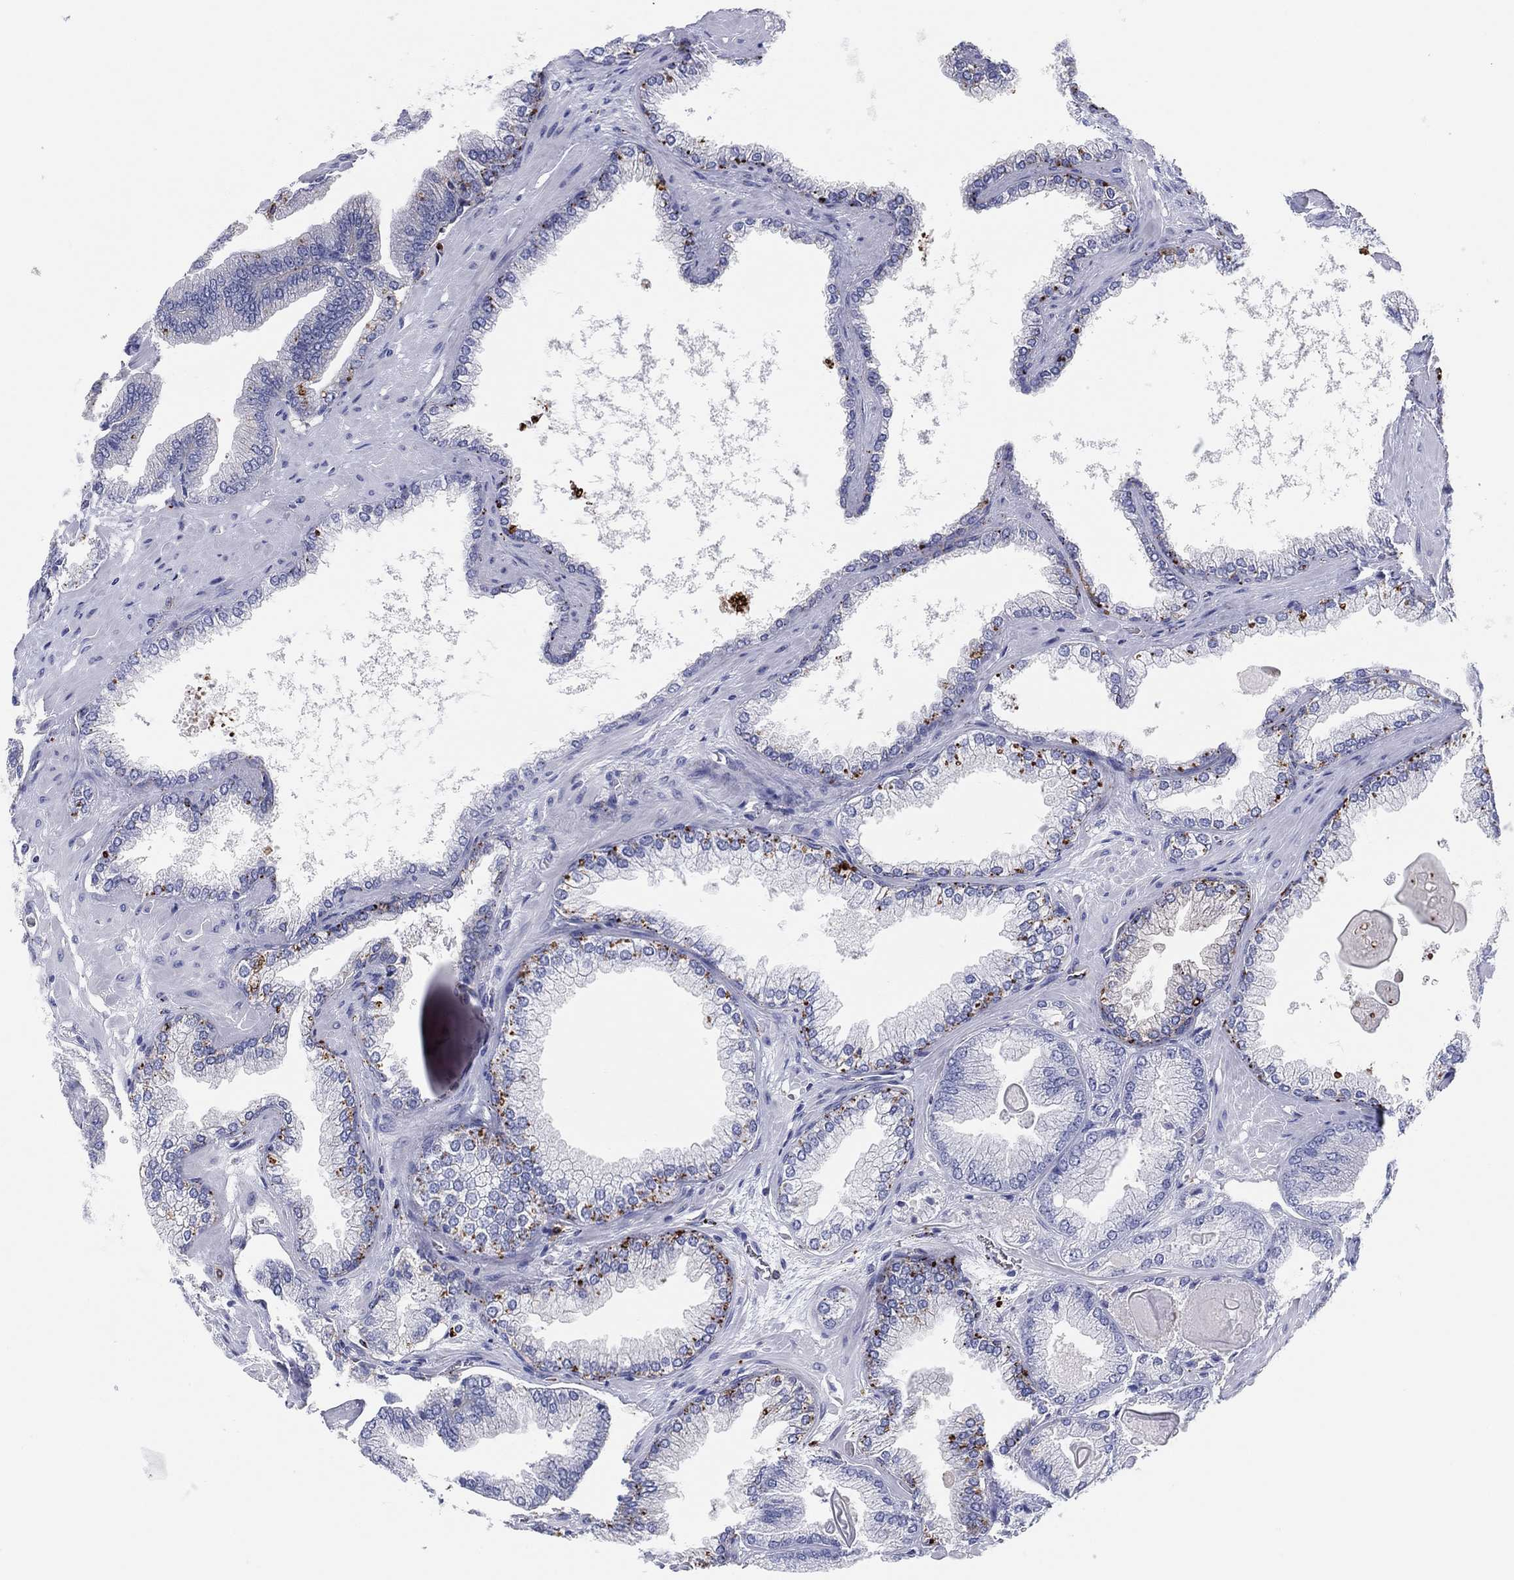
{"staining": {"intensity": "strong", "quantity": "<25%", "location": "cytoplasmic/membranous"}, "tissue": "prostate cancer", "cell_type": "Tumor cells", "image_type": "cancer", "snomed": [{"axis": "morphology", "description": "Adenocarcinoma, Low grade"}, {"axis": "topography", "description": "Prostate"}], "caption": "Protein expression analysis of human prostate cancer (adenocarcinoma (low-grade)) reveals strong cytoplasmic/membranous expression in about <25% of tumor cells. (Brightfield microscopy of DAB IHC at high magnification).", "gene": "PLAC8", "patient": {"sex": "male", "age": 72}}